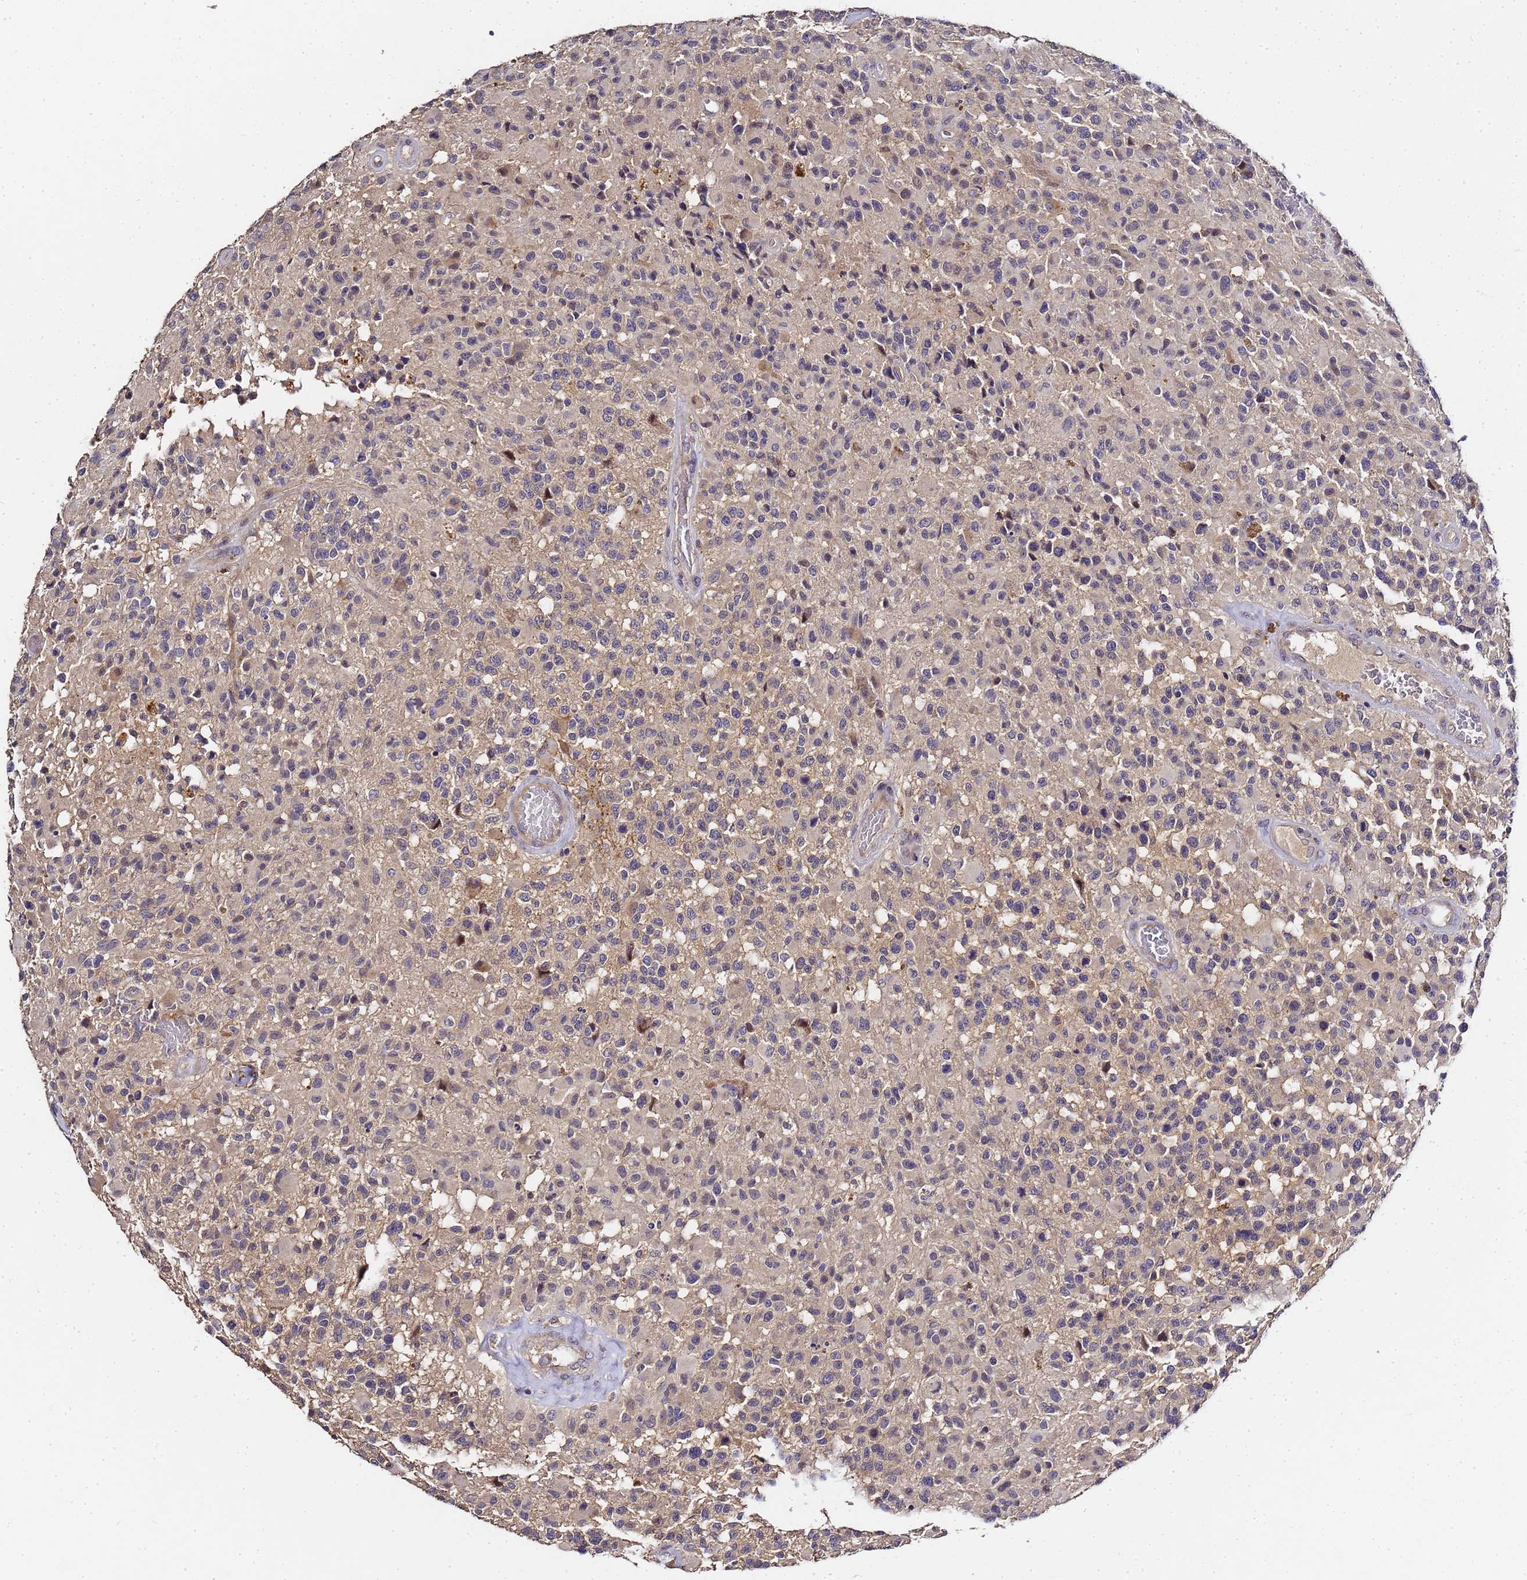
{"staining": {"intensity": "negative", "quantity": "none", "location": "none"}, "tissue": "glioma", "cell_type": "Tumor cells", "image_type": "cancer", "snomed": [{"axis": "morphology", "description": "Glioma, malignant, High grade"}, {"axis": "morphology", "description": "Glioblastoma, NOS"}, {"axis": "topography", "description": "Brain"}], "caption": "Tumor cells show no significant positivity in glioma. (Stains: DAB immunohistochemistry with hematoxylin counter stain, Microscopy: brightfield microscopy at high magnification).", "gene": "LGI4", "patient": {"sex": "male", "age": 60}}